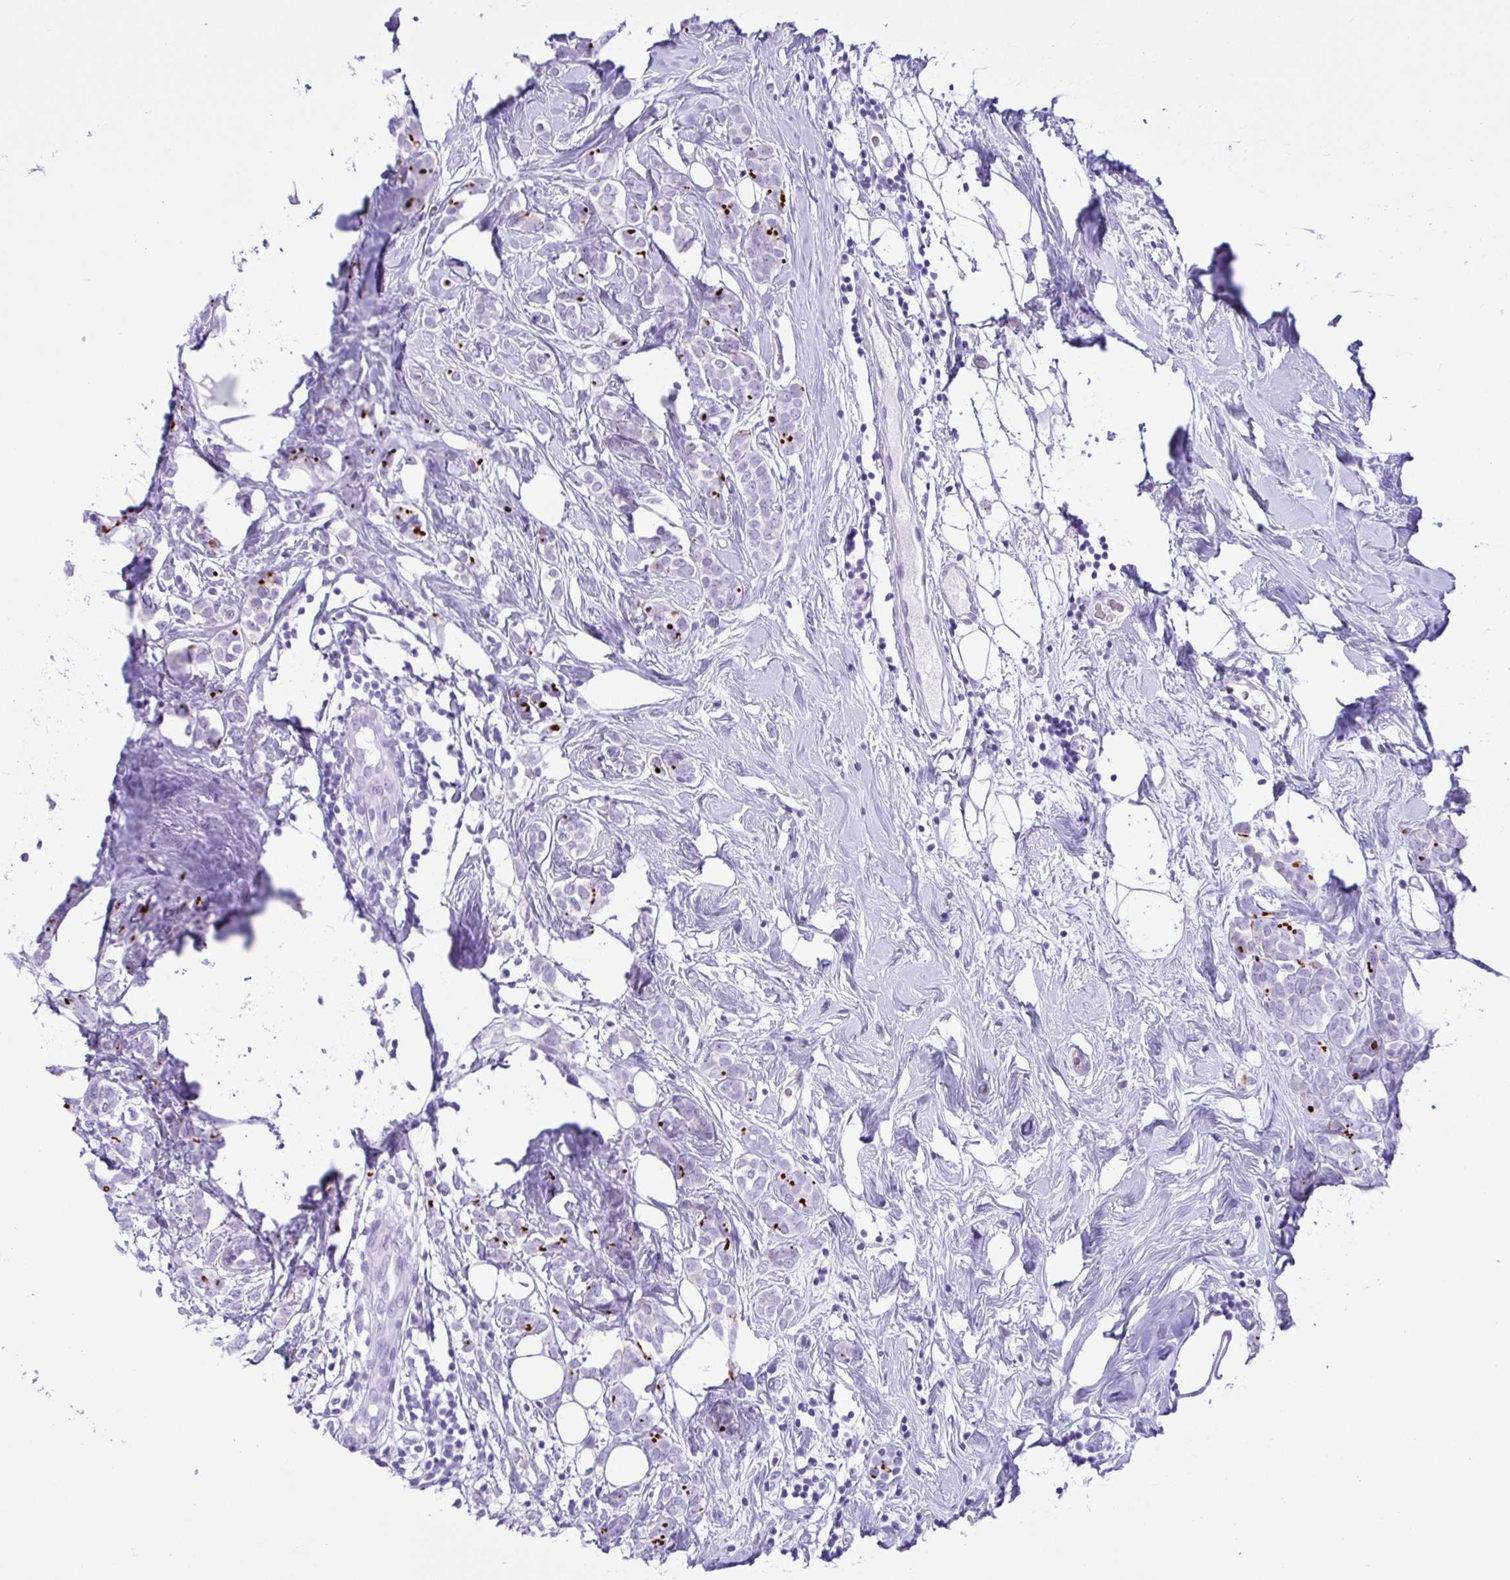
{"staining": {"intensity": "moderate", "quantity": "<25%", "location": "cytoplasmic/membranous"}, "tissue": "breast cancer", "cell_type": "Tumor cells", "image_type": "cancer", "snomed": [{"axis": "morphology", "description": "Lobular carcinoma"}, {"axis": "topography", "description": "Breast"}], "caption": "Immunohistochemistry photomicrograph of lobular carcinoma (breast) stained for a protein (brown), which exhibits low levels of moderate cytoplasmic/membranous positivity in about <25% of tumor cells.", "gene": "OVGP1", "patient": {"sex": "female", "age": 49}}